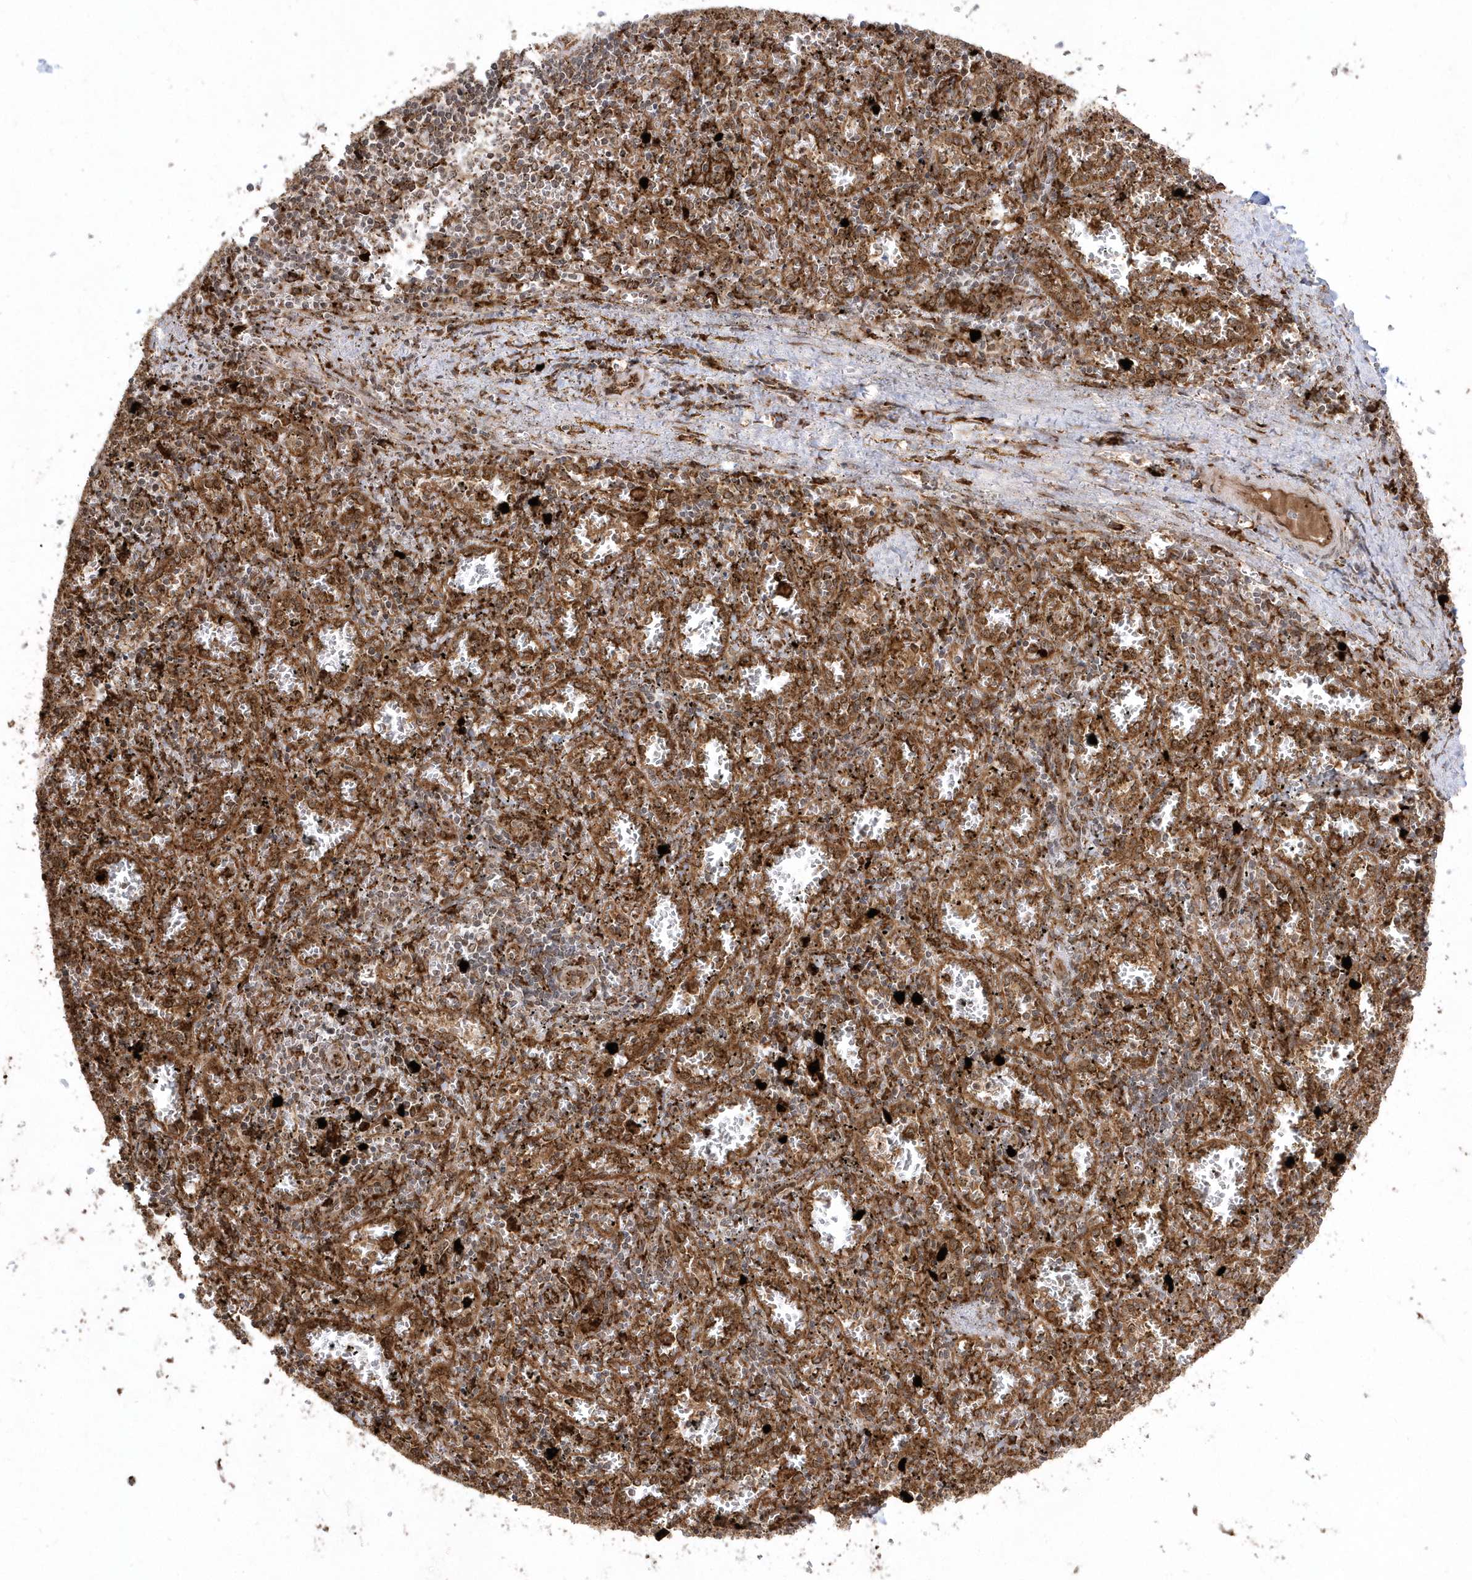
{"staining": {"intensity": "strong", "quantity": ">75%", "location": "cytoplasmic/membranous"}, "tissue": "spleen", "cell_type": "Cells in red pulp", "image_type": "normal", "snomed": [{"axis": "morphology", "description": "Normal tissue, NOS"}, {"axis": "topography", "description": "Spleen"}], "caption": "Immunohistochemical staining of unremarkable spleen reveals >75% levels of strong cytoplasmic/membranous protein positivity in approximately >75% of cells in red pulp.", "gene": "EPC2", "patient": {"sex": "male", "age": 11}}